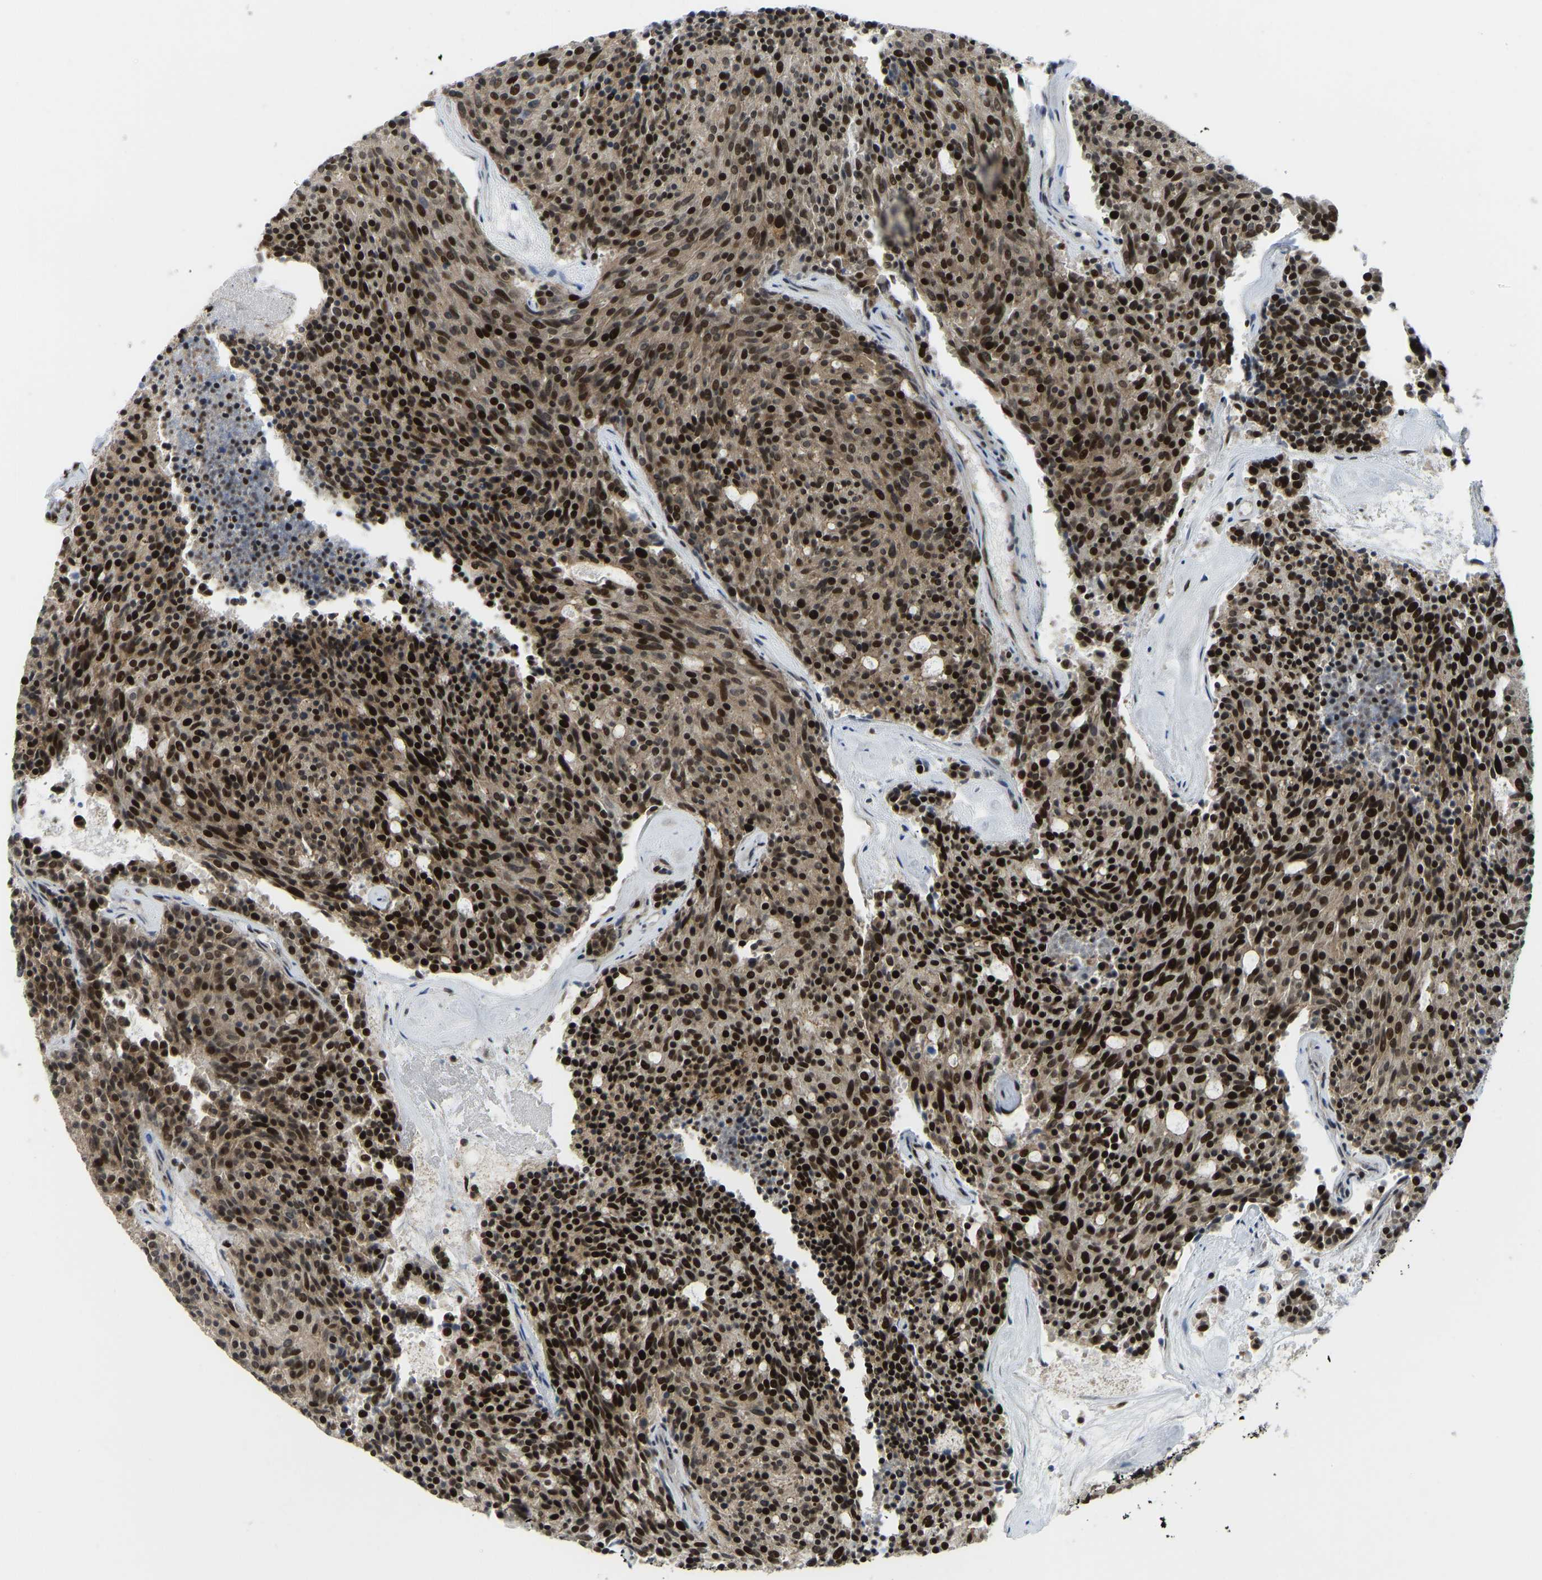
{"staining": {"intensity": "strong", "quantity": ">75%", "location": "cytoplasmic/membranous,nuclear"}, "tissue": "carcinoid", "cell_type": "Tumor cells", "image_type": "cancer", "snomed": [{"axis": "morphology", "description": "Carcinoid, malignant, NOS"}, {"axis": "topography", "description": "Pancreas"}], "caption": "Brown immunohistochemical staining in human carcinoid (malignant) displays strong cytoplasmic/membranous and nuclear staining in about >75% of tumor cells. The staining is performed using DAB (3,3'-diaminobenzidine) brown chromogen to label protein expression. The nuclei are counter-stained blue using hematoxylin.", "gene": "FOXK1", "patient": {"sex": "female", "age": 54}}